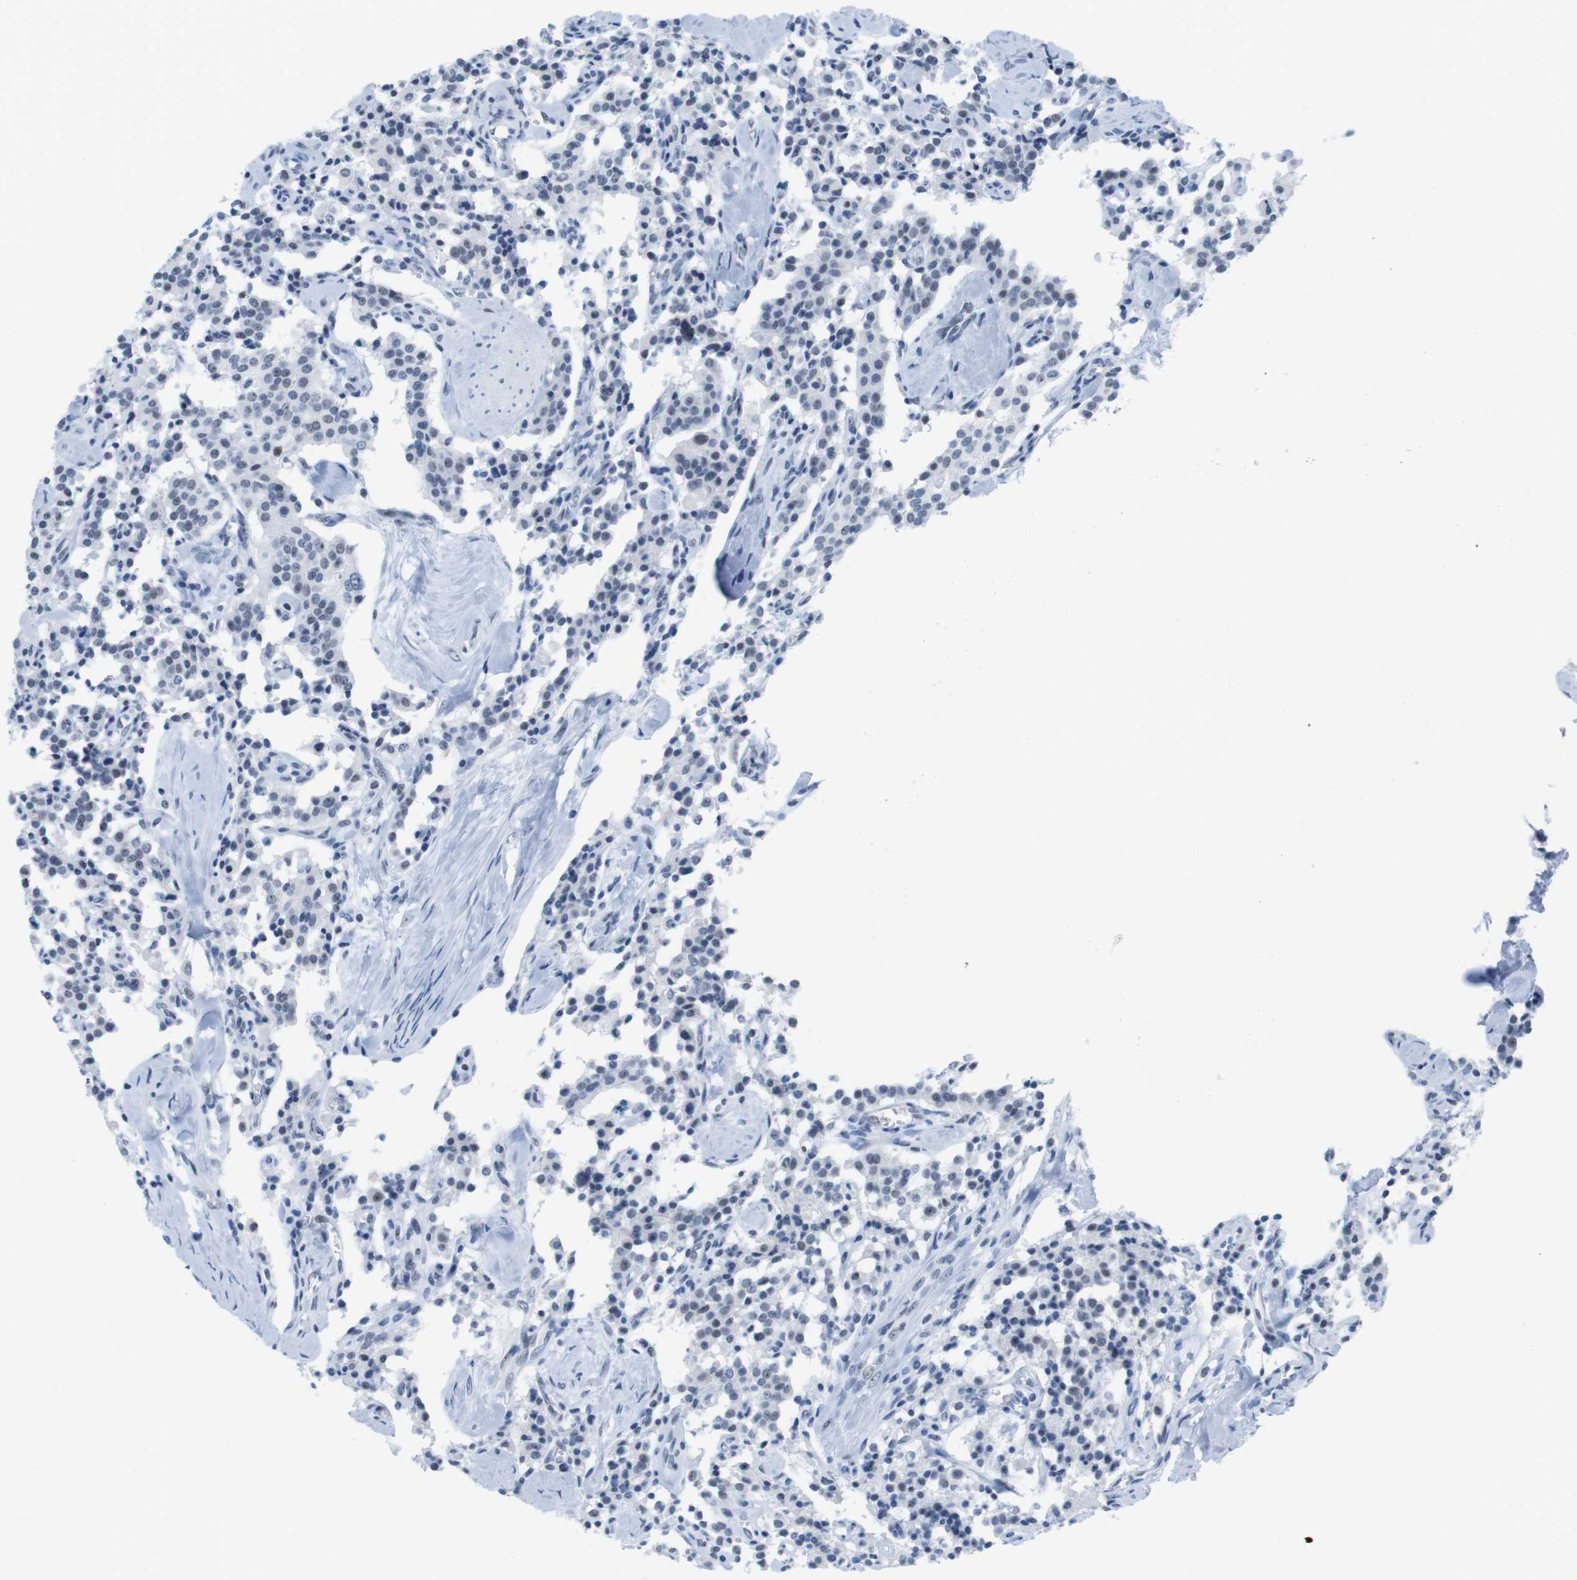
{"staining": {"intensity": "weak", "quantity": "<25%", "location": "nuclear"}, "tissue": "carcinoid", "cell_type": "Tumor cells", "image_type": "cancer", "snomed": [{"axis": "morphology", "description": "Carcinoid, malignant, NOS"}, {"axis": "topography", "description": "Lung"}], "caption": "There is no significant positivity in tumor cells of carcinoid. (DAB (3,3'-diaminobenzidine) IHC visualized using brightfield microscopy, high magnification).", "gene": "NIFK", "patient": {"sex": "male", "age": 30}}